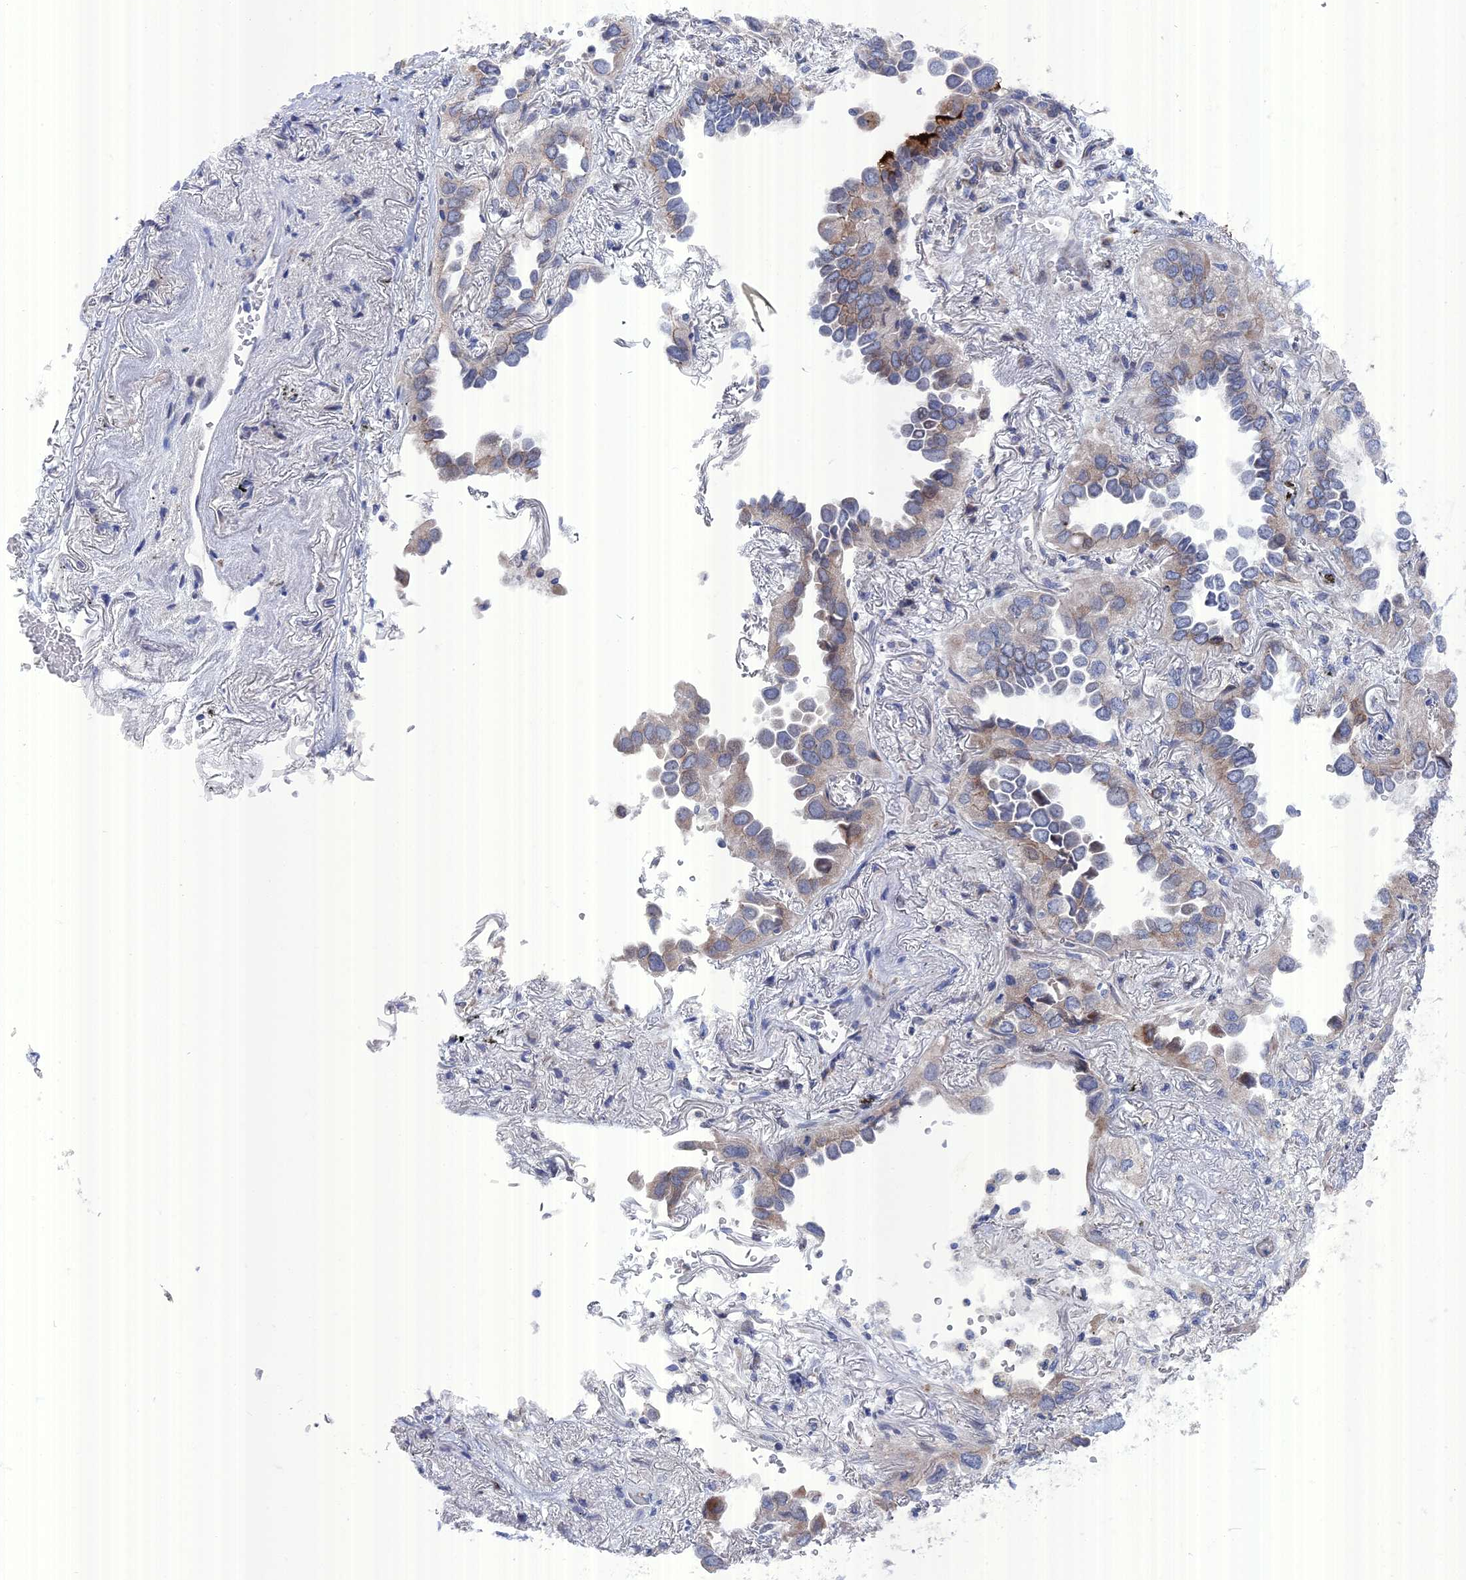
{"staining": {"intensity": "moderate", "quantity": "25%-75%", "location": "cytoplasmic/membranous"}, "tissue": "lung cancer", "cell_type": "Tumor cells", "image_type": "cancer", "snomed": [{"axis": "morphology", "description": "Adenocarcinoma, NOS"}, {"axis": "topography", "description": "Lung"}], "caption": "High-magnification brightfield microscopy of lung cancer (adenocarcinoma) stained with DAB (brown) and counterstained with hematoxylin (blue). tumor cells exhibit moderate cytoplasmic/membranous expression is present in approximately25%-75% of cells. (DAB (3,3'-diaminobenzidine) IHC, brown staining for protein, blue staining for nuclei).", "gene": "TMEM161A", "patient": {"sex": "female", "age": 76}}